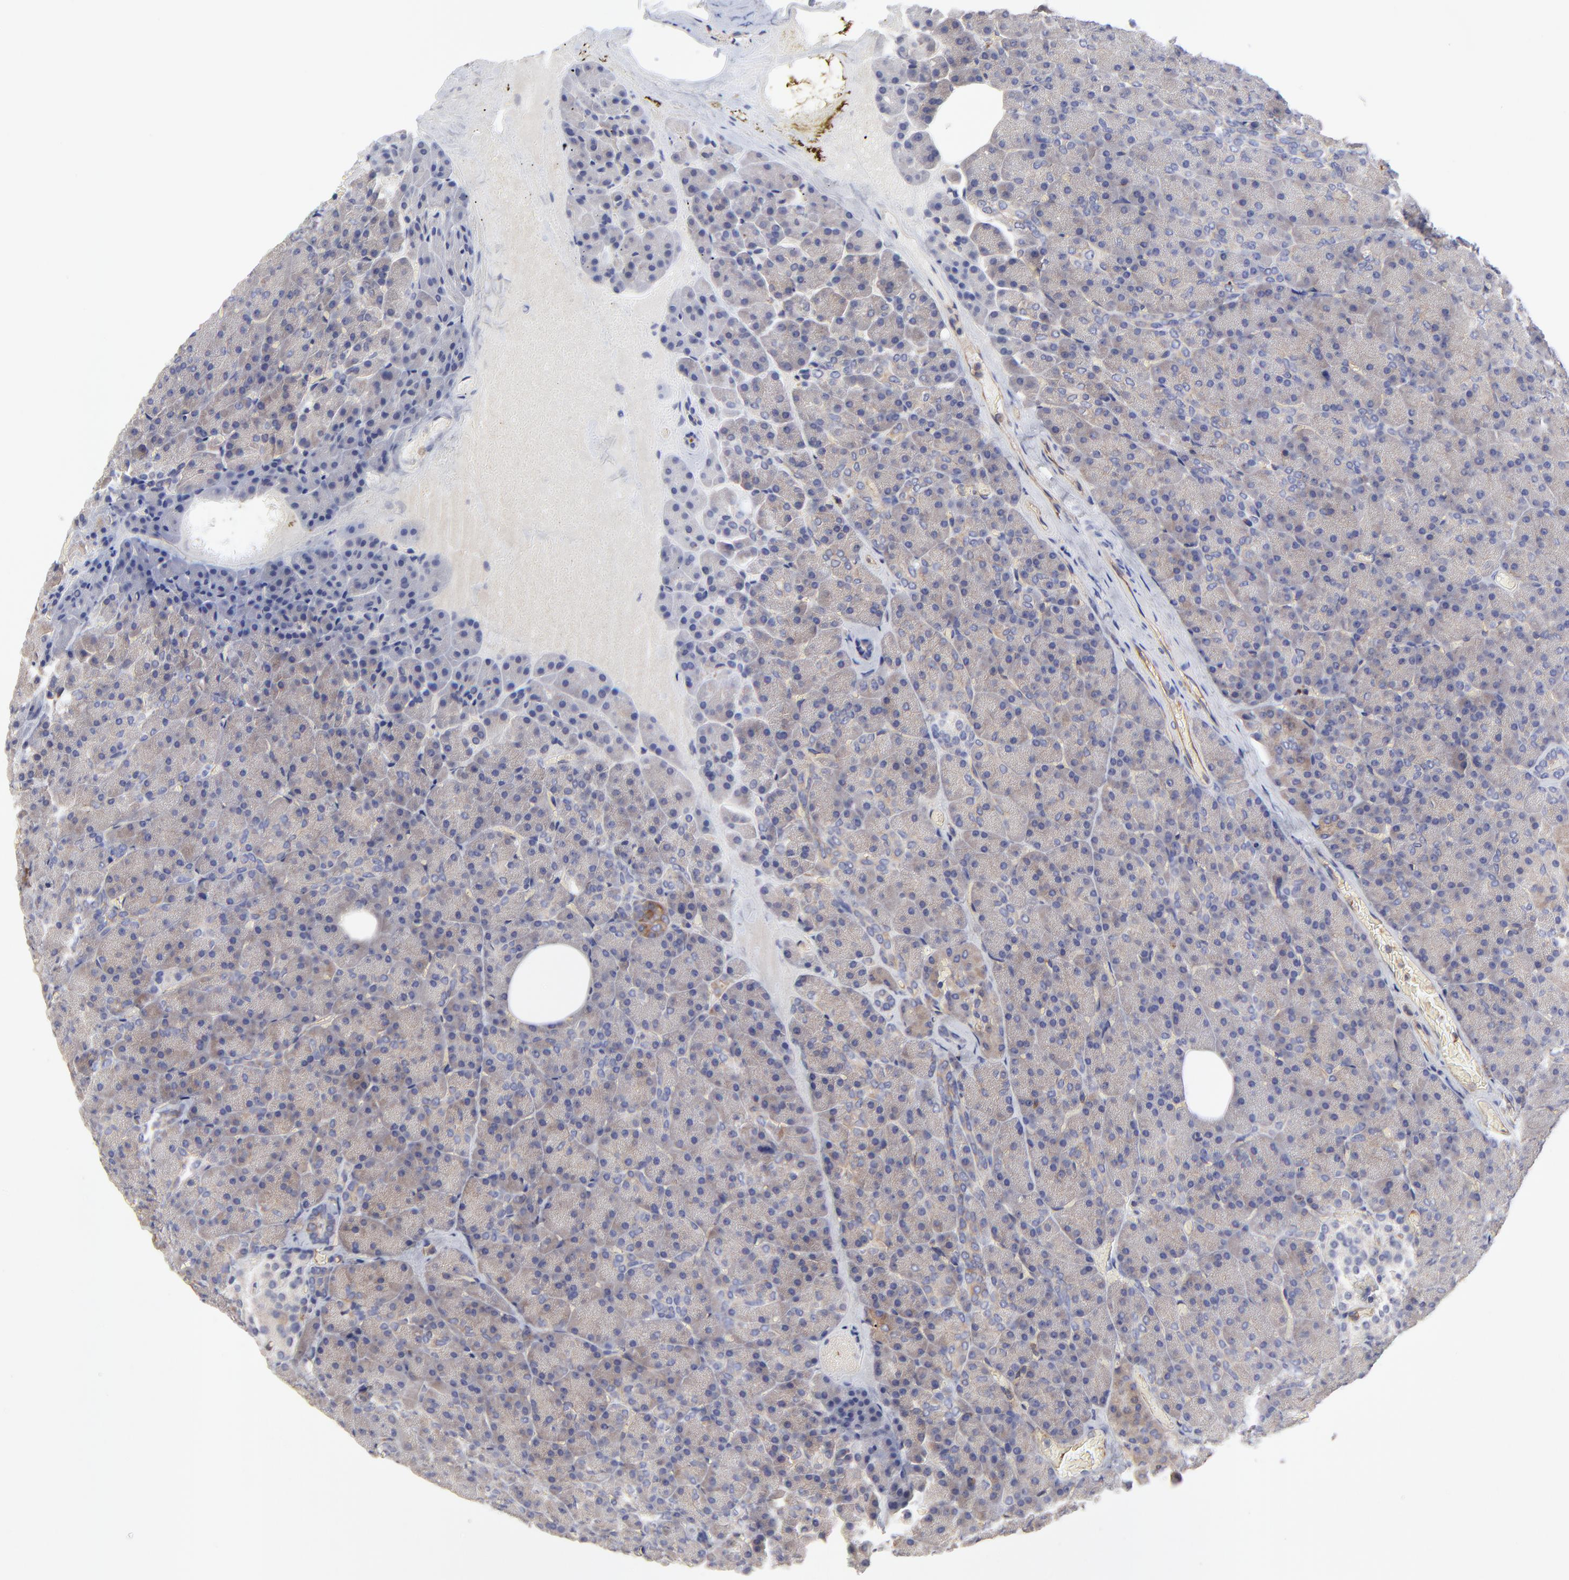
{"staining": {"intensity": "weak", "quantity": "25%-75%", "location": "cytoplasmic/membranous"}, "tissue": "pancreas", "cell_type": "Exocrine glandular cells", "image_type": "normal", "snomed": [{"axis": "morphology", "description": "Normal tissue, NOS"}, {"axis": "topography", "description": "Pancreas"}], "caption": "This micrograph demonstrates immunohistochemistry staining of benign pancreas, with low weak cytoplasmic/membranous staining in approximately 25%-75% of exocrine glandular cells.", "gene": "SULF2", "patient": {"sex": "female", "age": 35}}